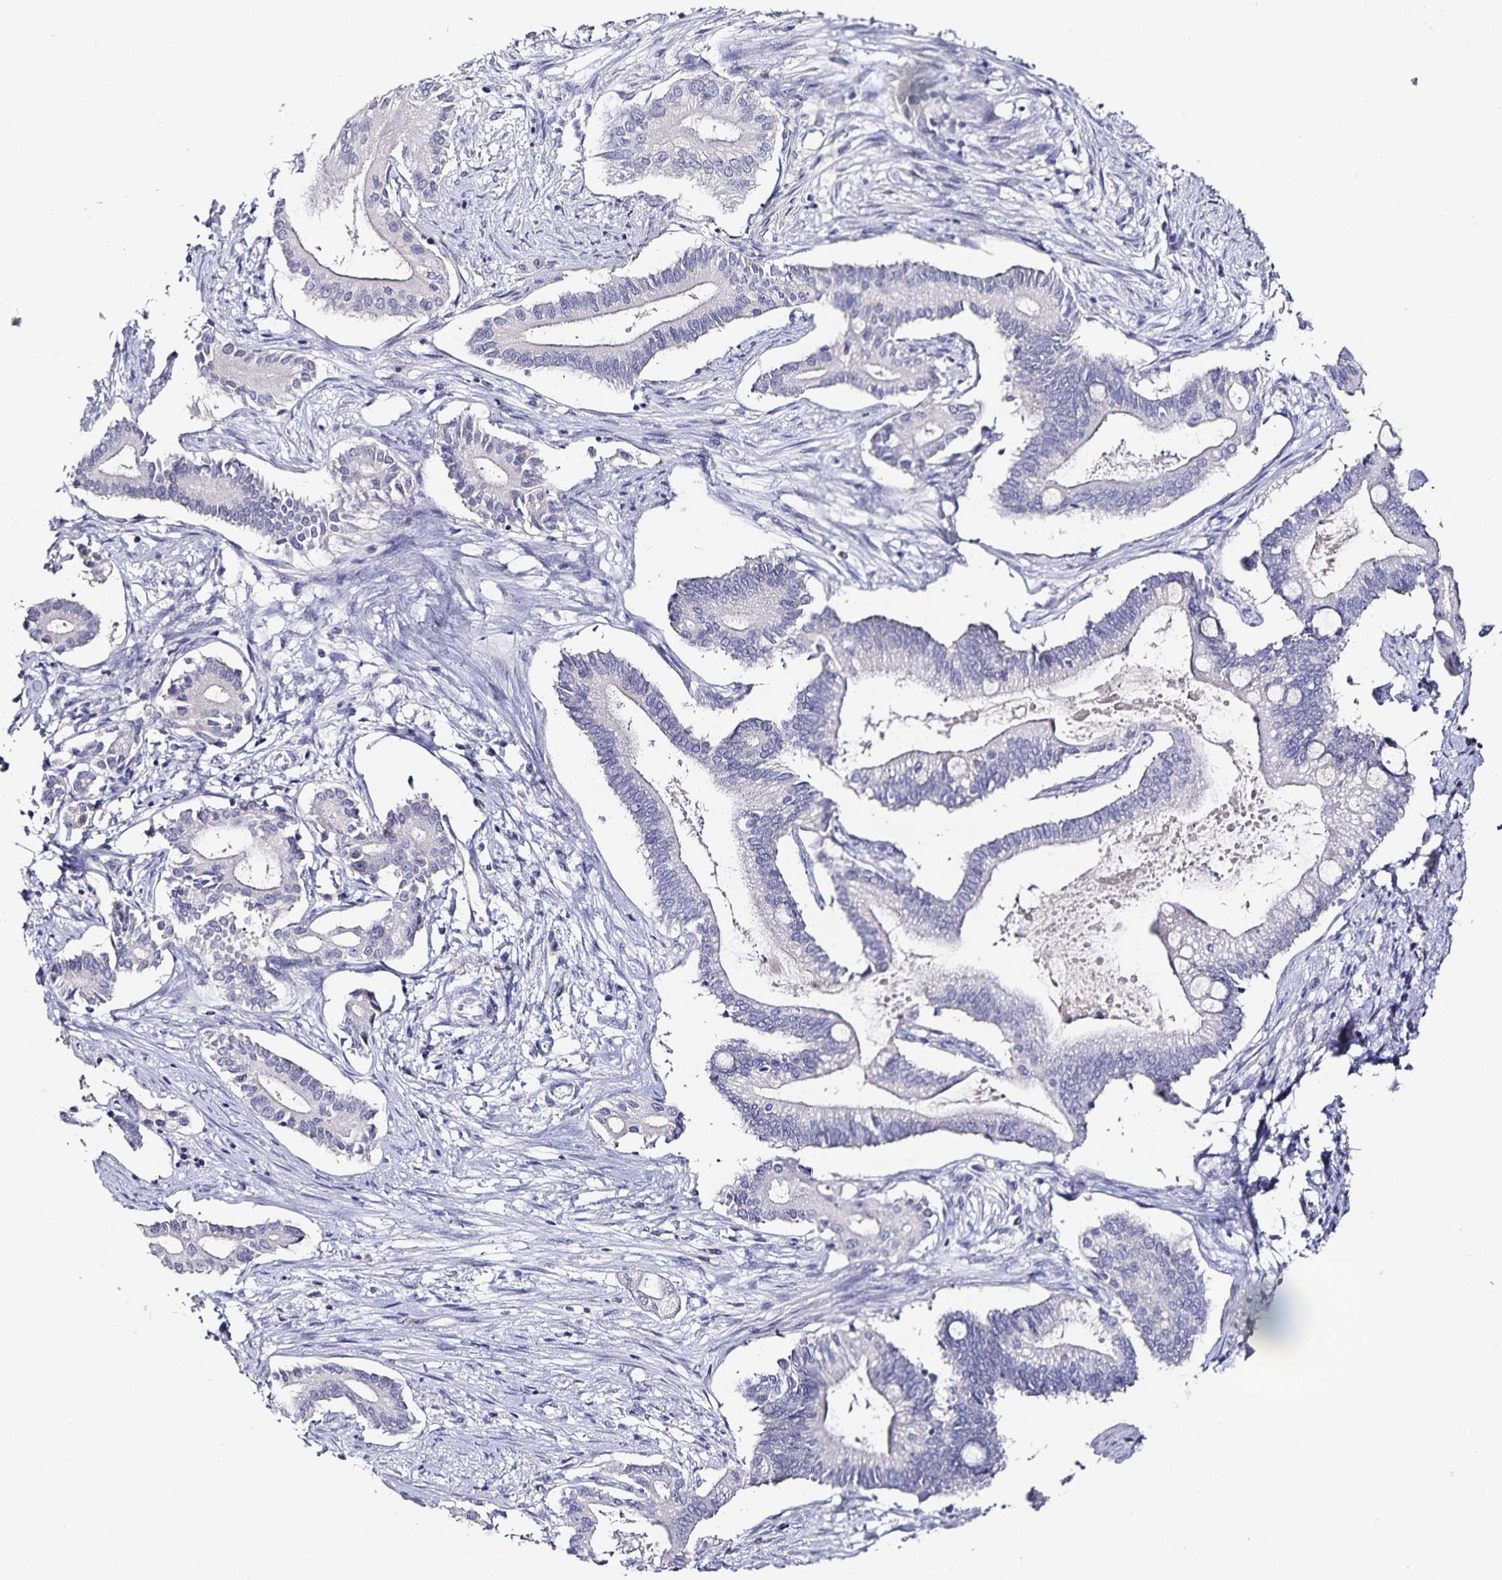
{"staining": {"intensity": "negative", "quantity": "none", "location": "none"}, "tissue": "pancreatic cancer", "cell_type": "Tumor cells", "image_type": "cancer", "snomed": [{"axis": "morphology", "description": "Adenocarcinoma, NOS"}, {"axis": "topography", "description": "Pancreas"}], "caption": "Adenocarcinoma (pancreatic) stained for a protein using IHC shows no positivity tumor cells.", "gene": "TTR", "patient": {"sex": "female", "age": 68}}